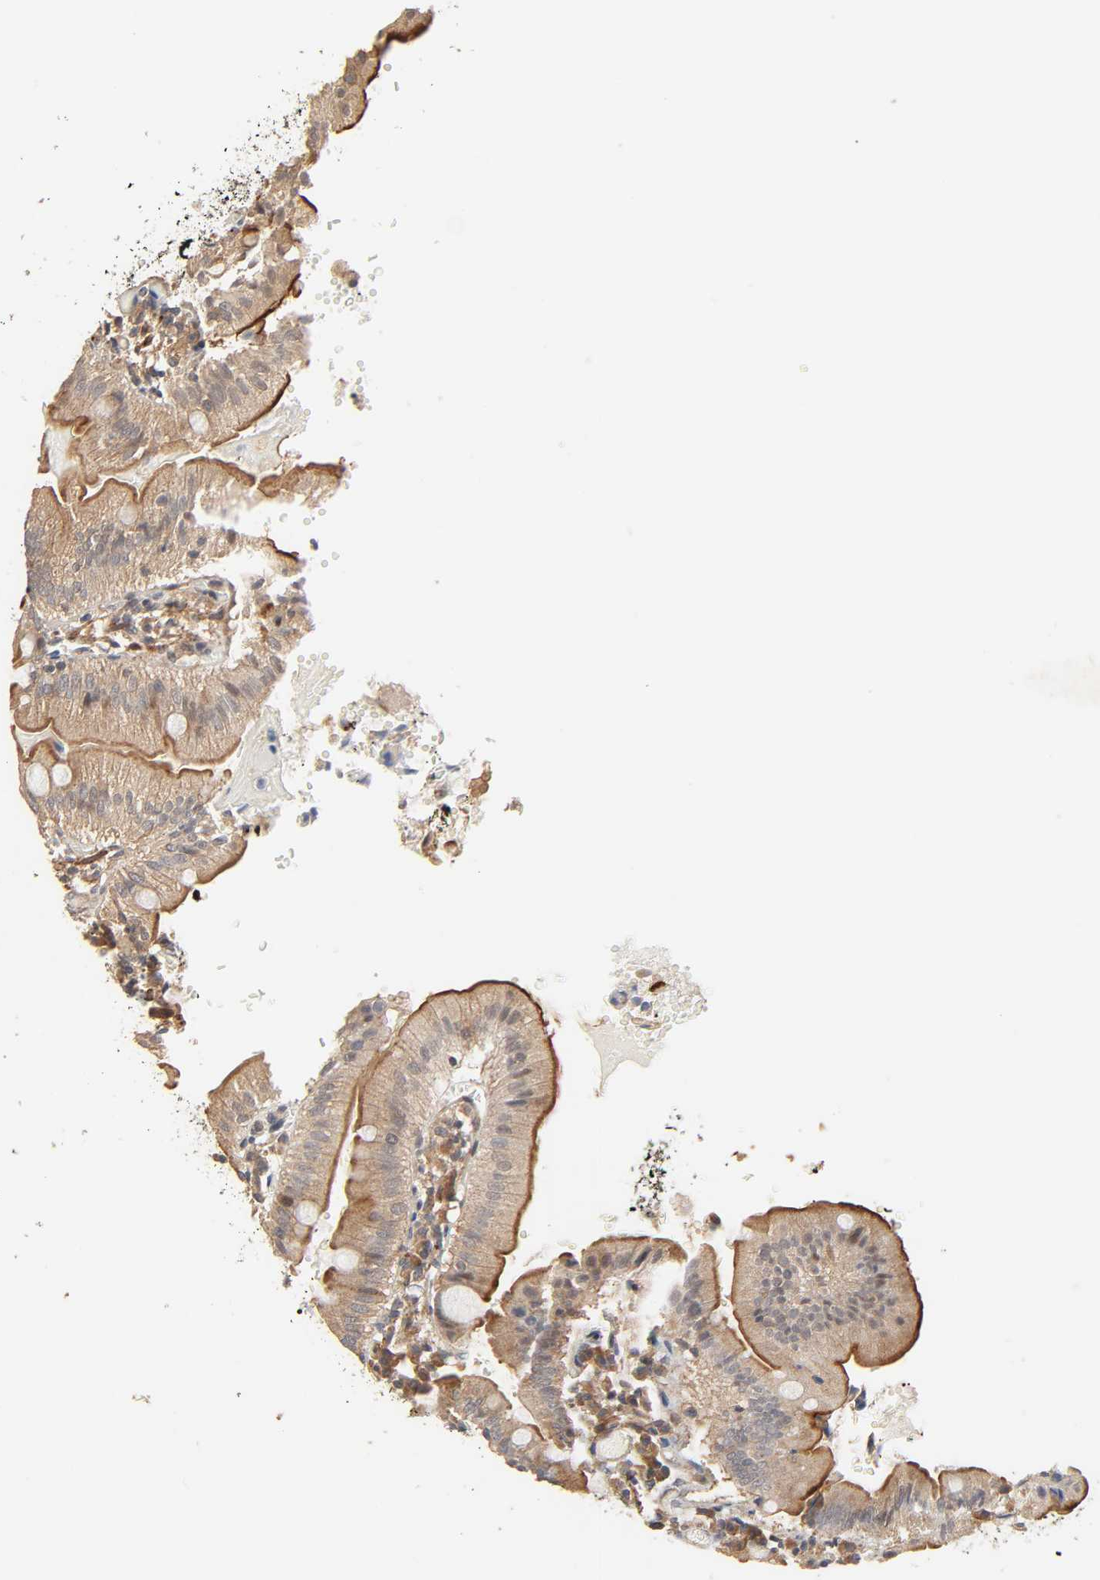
{"staining": {"intensity": "moderate", "quantity": ">75%", "location": "cytoplasmic/membranous"}, "tissue": "small intestine", "cell_type": "Glandular cells", "image_type": "normal", "snomed": [{"axis": "morphology", "description": "Normal tissue, NOS"}, {"axis": "topography", "description": "Small intestine"}], "caption": "About >75% of glandular cells in benign small intestine show moderate cytoplasmic/membranous protein expression as visualized by brown immunohistochemical staining.", "gene": "NEMF", "patient": {"sex": "male", "age": 71}}